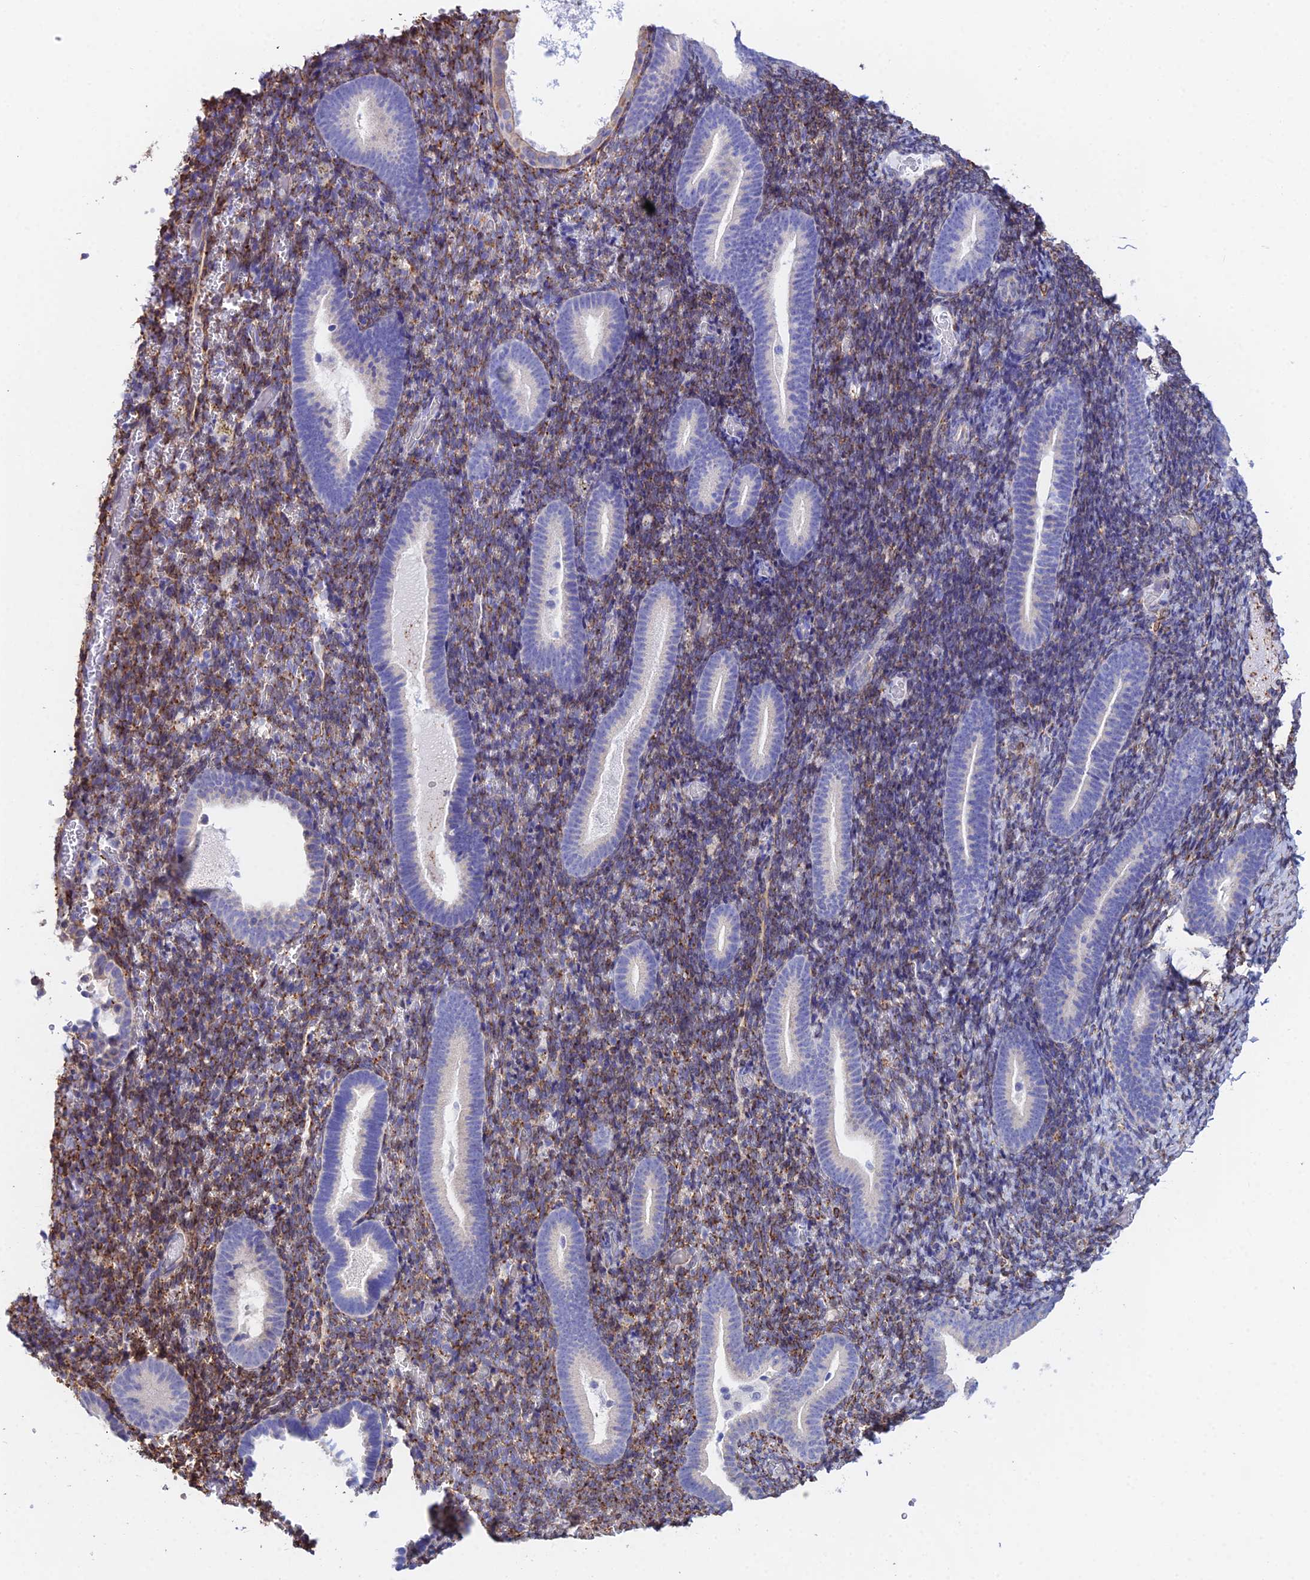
{"staining": {"intensity": "moderate", "quantity": "25%-75%", "location": "cytoplasmic/membranous"}, "tissue": "endometrium", "cell_type": "Cells in endometrial stroma", "image_type": "normal", "snomed": [{"axis": "morphology", "description": "Normal tissue, NOS"}, {"axis": "topography", "description": "Endometrium"}], "caption": "Protein positivity by immunohistochemistry demonstrates moderate cytoplasmic/membranous staining in about 25%-75% of cells in endometrial stroma in benign endometrium.", "gene": "MXRA7", "patient": {"sex": "female", "age": 51}}